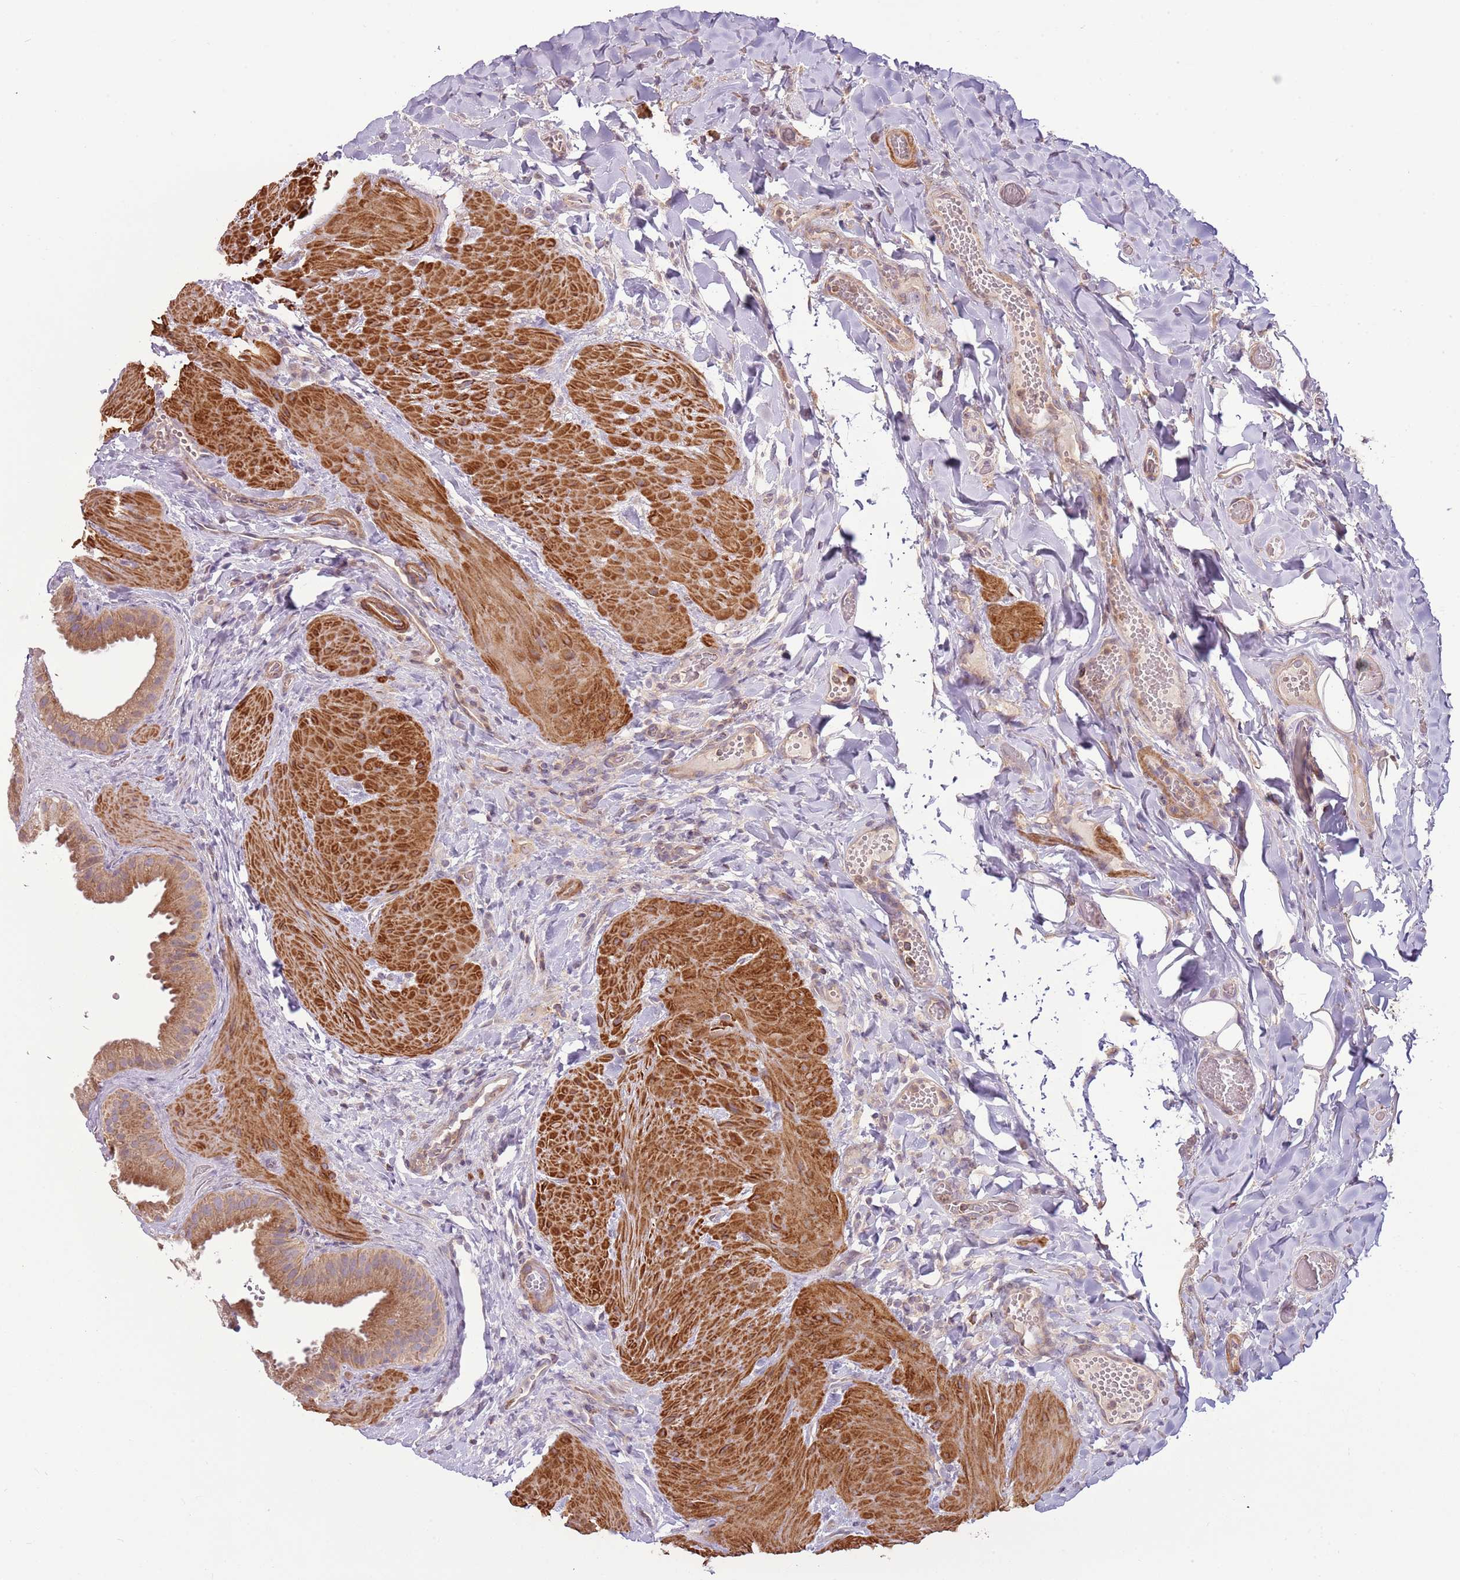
{"staining": {"intensity": "moderate", "quantity": ">75%", "location": "cytoplasmic/membranous"}, "tissue": "gallbladder", "cell_type": "Glandular cells", "image_type": "normal", "snomed": [{"axis": "morphology", "description": "Normal tissue, NOS"}, {"axis": "topography", "description": "Gallbladder"}], "caption": "The micrograph displays a brown stain indicating the presence of a protein in the cytoplasmic/membranous of glandular cells in gallbladder. (DAB = brown stain, brightfield microscopy at high magnification).", "gene": "DTD2", "patient": {"sex": "male", "age": 55}}